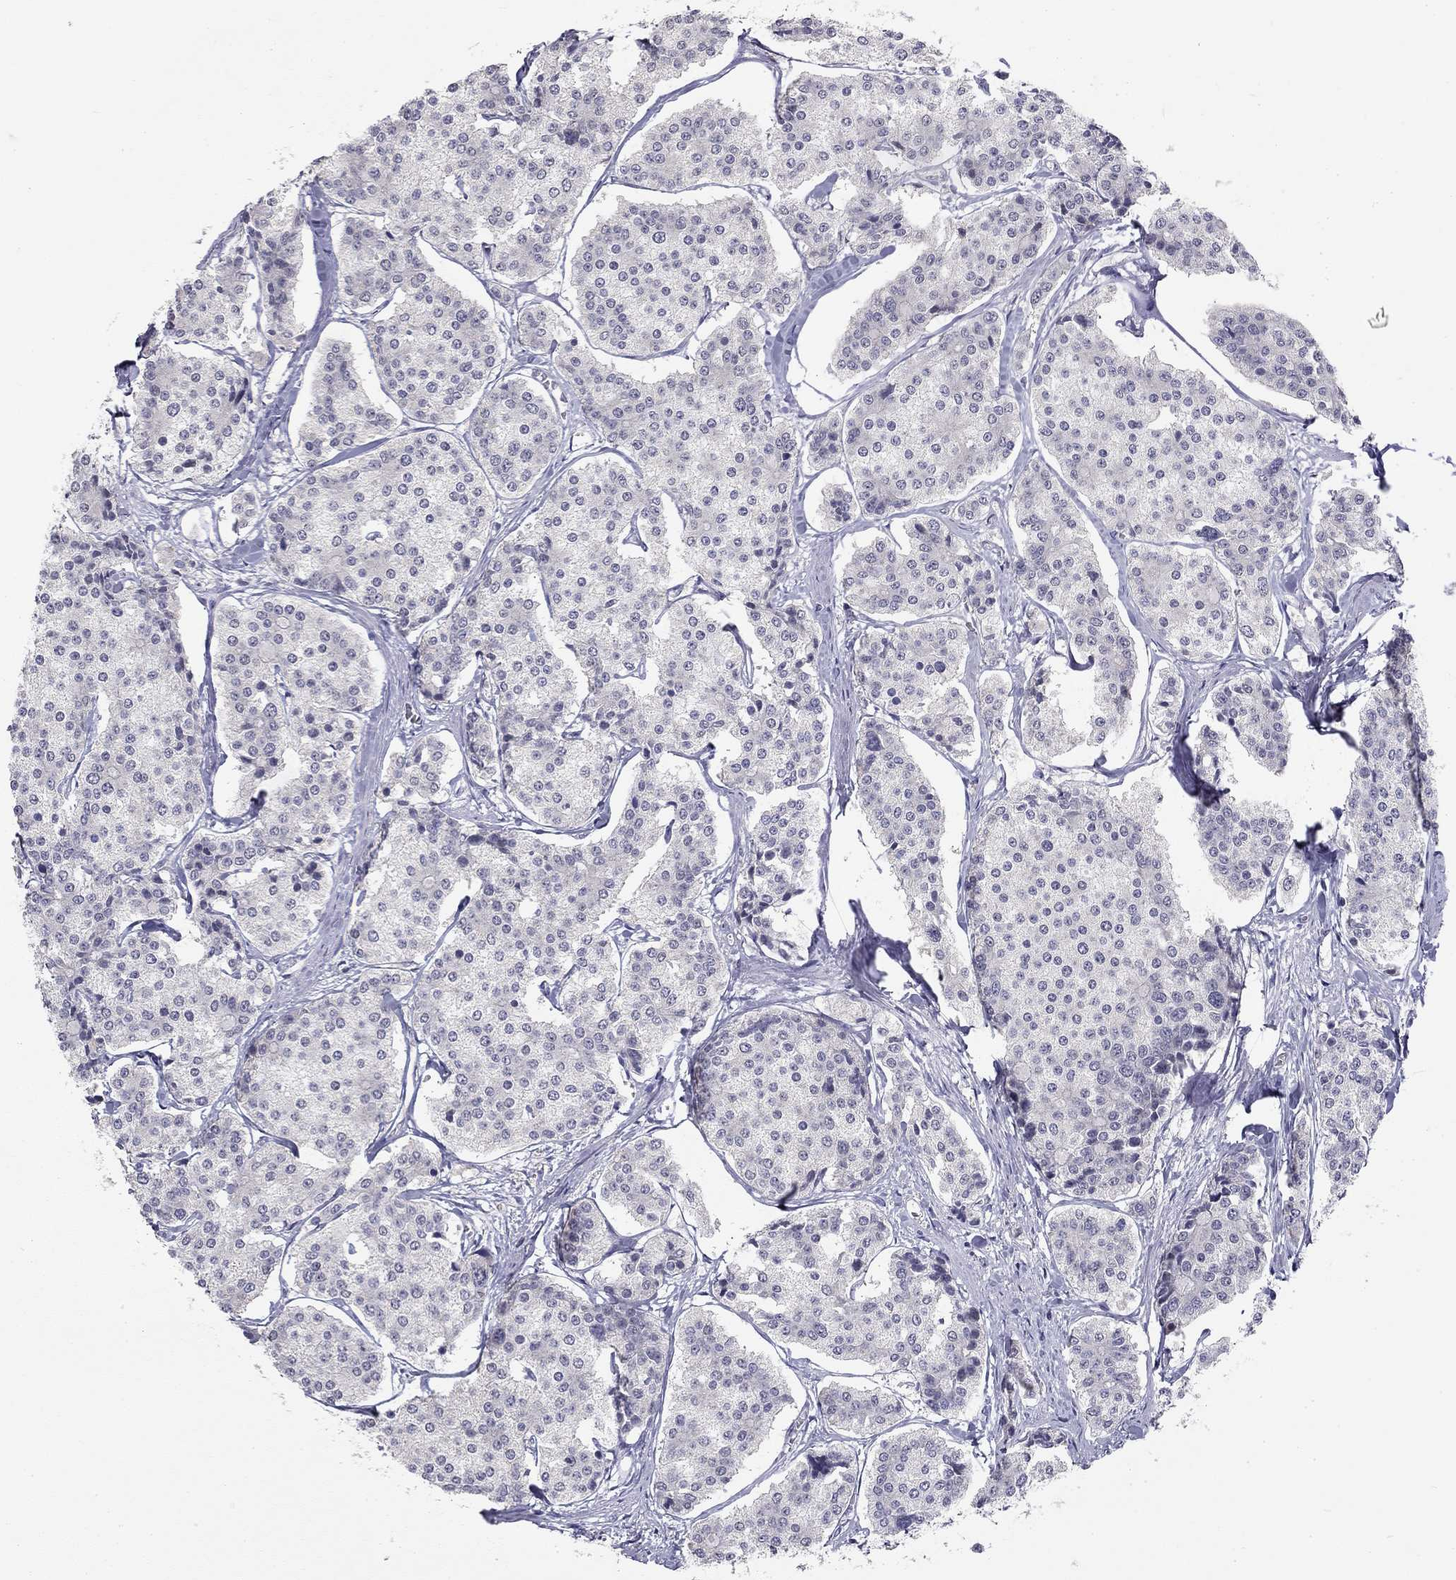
{"staining": {"intensity": "negative", "quantity": "none", "location": "none"}, "tissue": "carcinoid", "cell_type": "Tumor cells", "image_type": "cancer", "snomed": [{"axis": "morphology", "description": "Carcinoid, malignant, NOS"}, {"axis": "topography", "description": "Small intestine"}], "caption": "Malignant carcinoid was stained to show a protein in brown. There is no significant positivity in tumor cells. (DAB IHC with hematoxylin counter stain).", "gene": "STXBP6", "patient": {"sex": "female", "age": 65}}